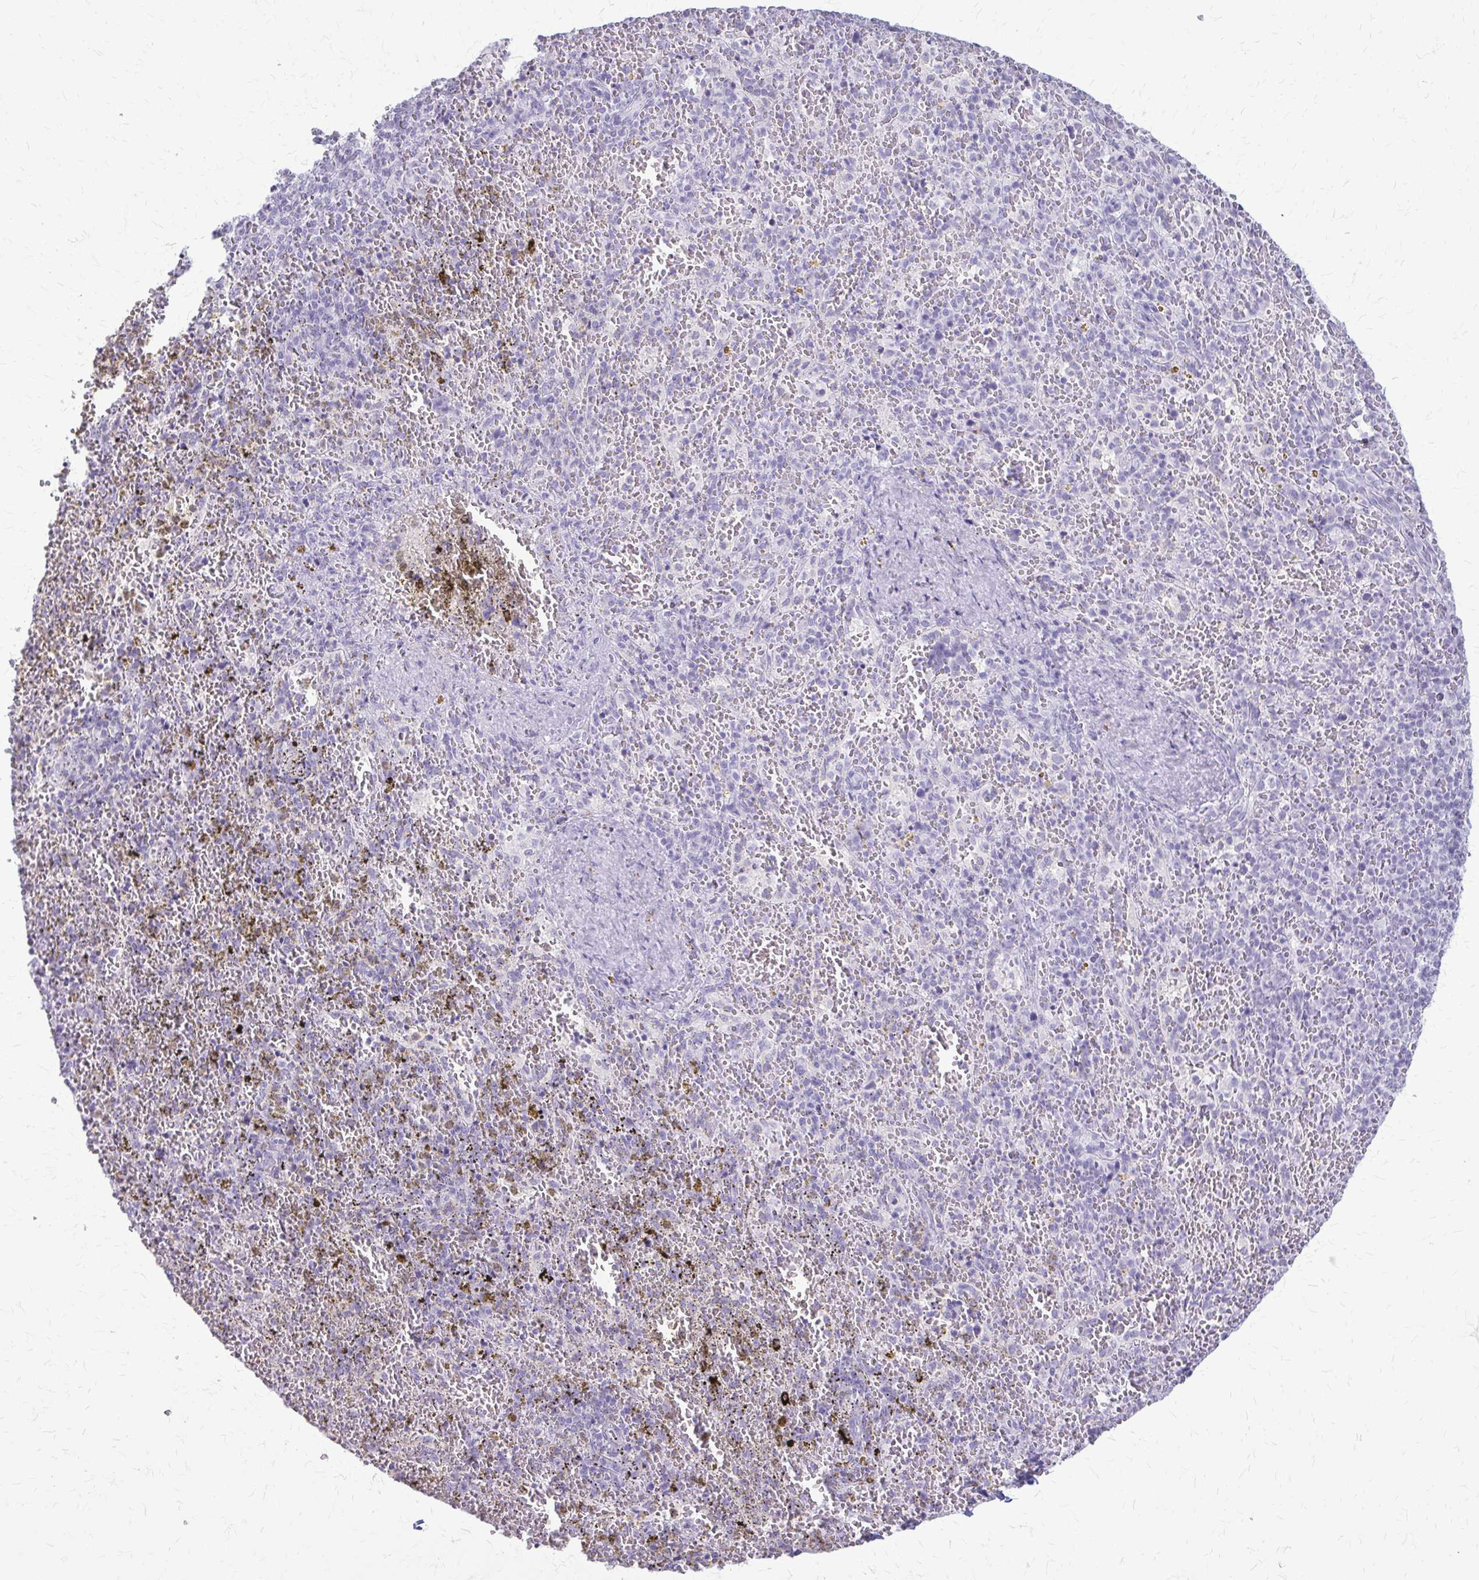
{"staining": {"intensity": "negative", "quantity": "none", "location": "none"}, "tissue": "spleen", "cell_type": "Cells in red pulp", "image_type": "normal", "snomed": [{"axis": "morphology", "description": "Normal tissue, NOS"}, {"axis": "topography", "description": "Spleen"}], "caption": "IHC of normal human spleen exhibits no expression in cells in red pulp.", "gene": "KRT5", "patient": {"sex": "female", "age": 50}}